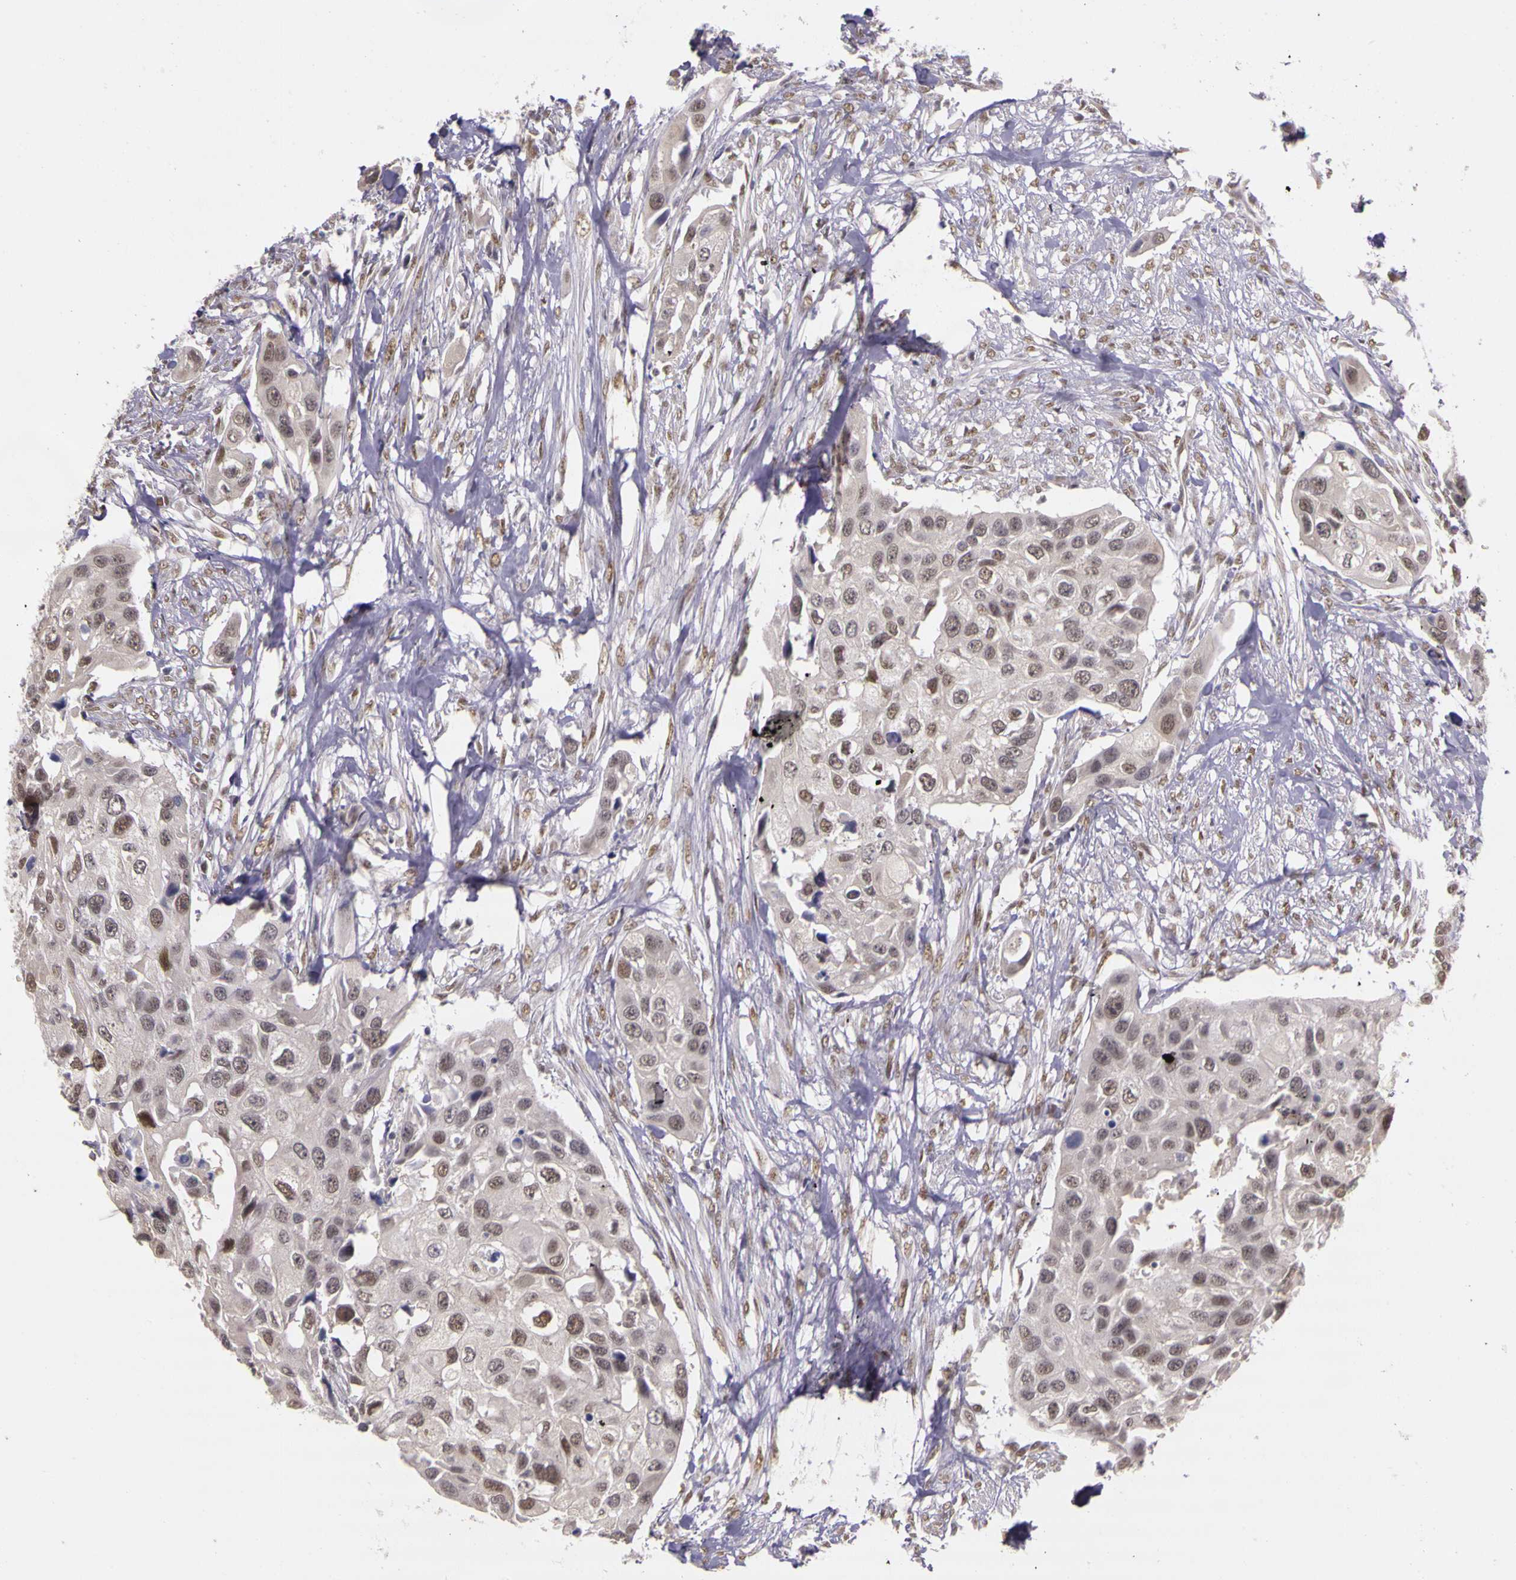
{"staining": {"intensity": "weak", "quantity": "25%-75%", "location": "nuclear"}, "tissue": "urothelial cancer", "cell_type": "Tumor cells", "image_type": "cancer", "snomed": [{"axis": "morphology", "description": "Urothelial carcinoma, High grade"}, {"axis": "topography", "description": "Urinary bladder"}], "caption": "Urothelial carcinoma (high-grade) stained with DAB (3,3'-diaminobenzidine) immunohistochemistry displays low levels of weak nuclear positivity in about 25%-75% of tumor cells.", "gene": "WDR13", "patient": {"sex": "male", "age": 55}}